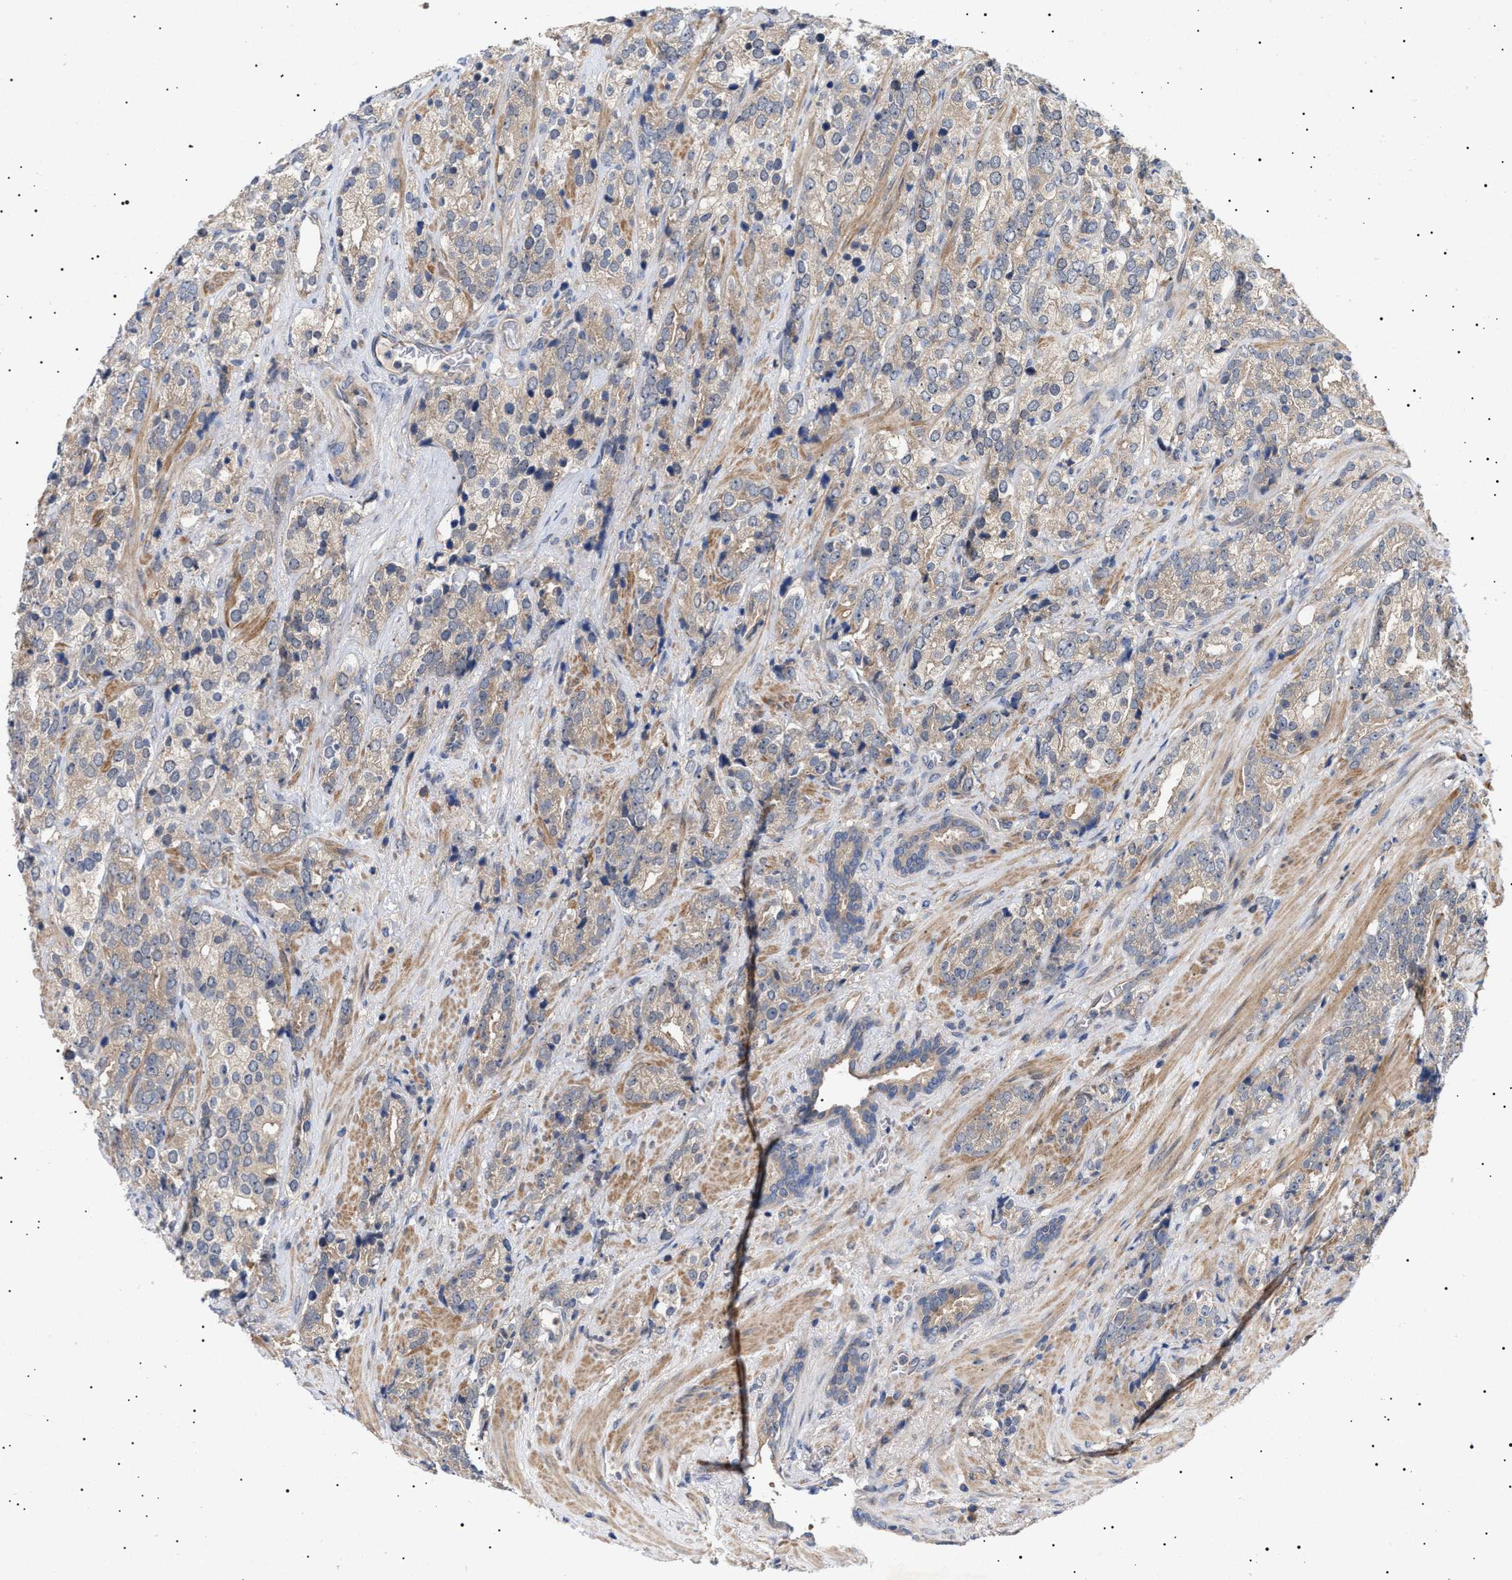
{"staining": {"intensity": "weak", "quantity": "25%-75%", "location": "cytoplasmic/membranous"}, "tissue": "prostate cancer", "cell_type": "Tumor cells", "image_type": "cancer", "snomed": [{"axis": "morphology", "description": "Adenocarcinoma, High grade"}, {"axis": "topography", "description": "Prostate"}], "caption": "Prostate adenocarcinoma (high-grade) stained with a protein marker displays weak staining in tumor cells.", "gene": "NPLOC4", "patient": {"sex": "male", "age": 71}}